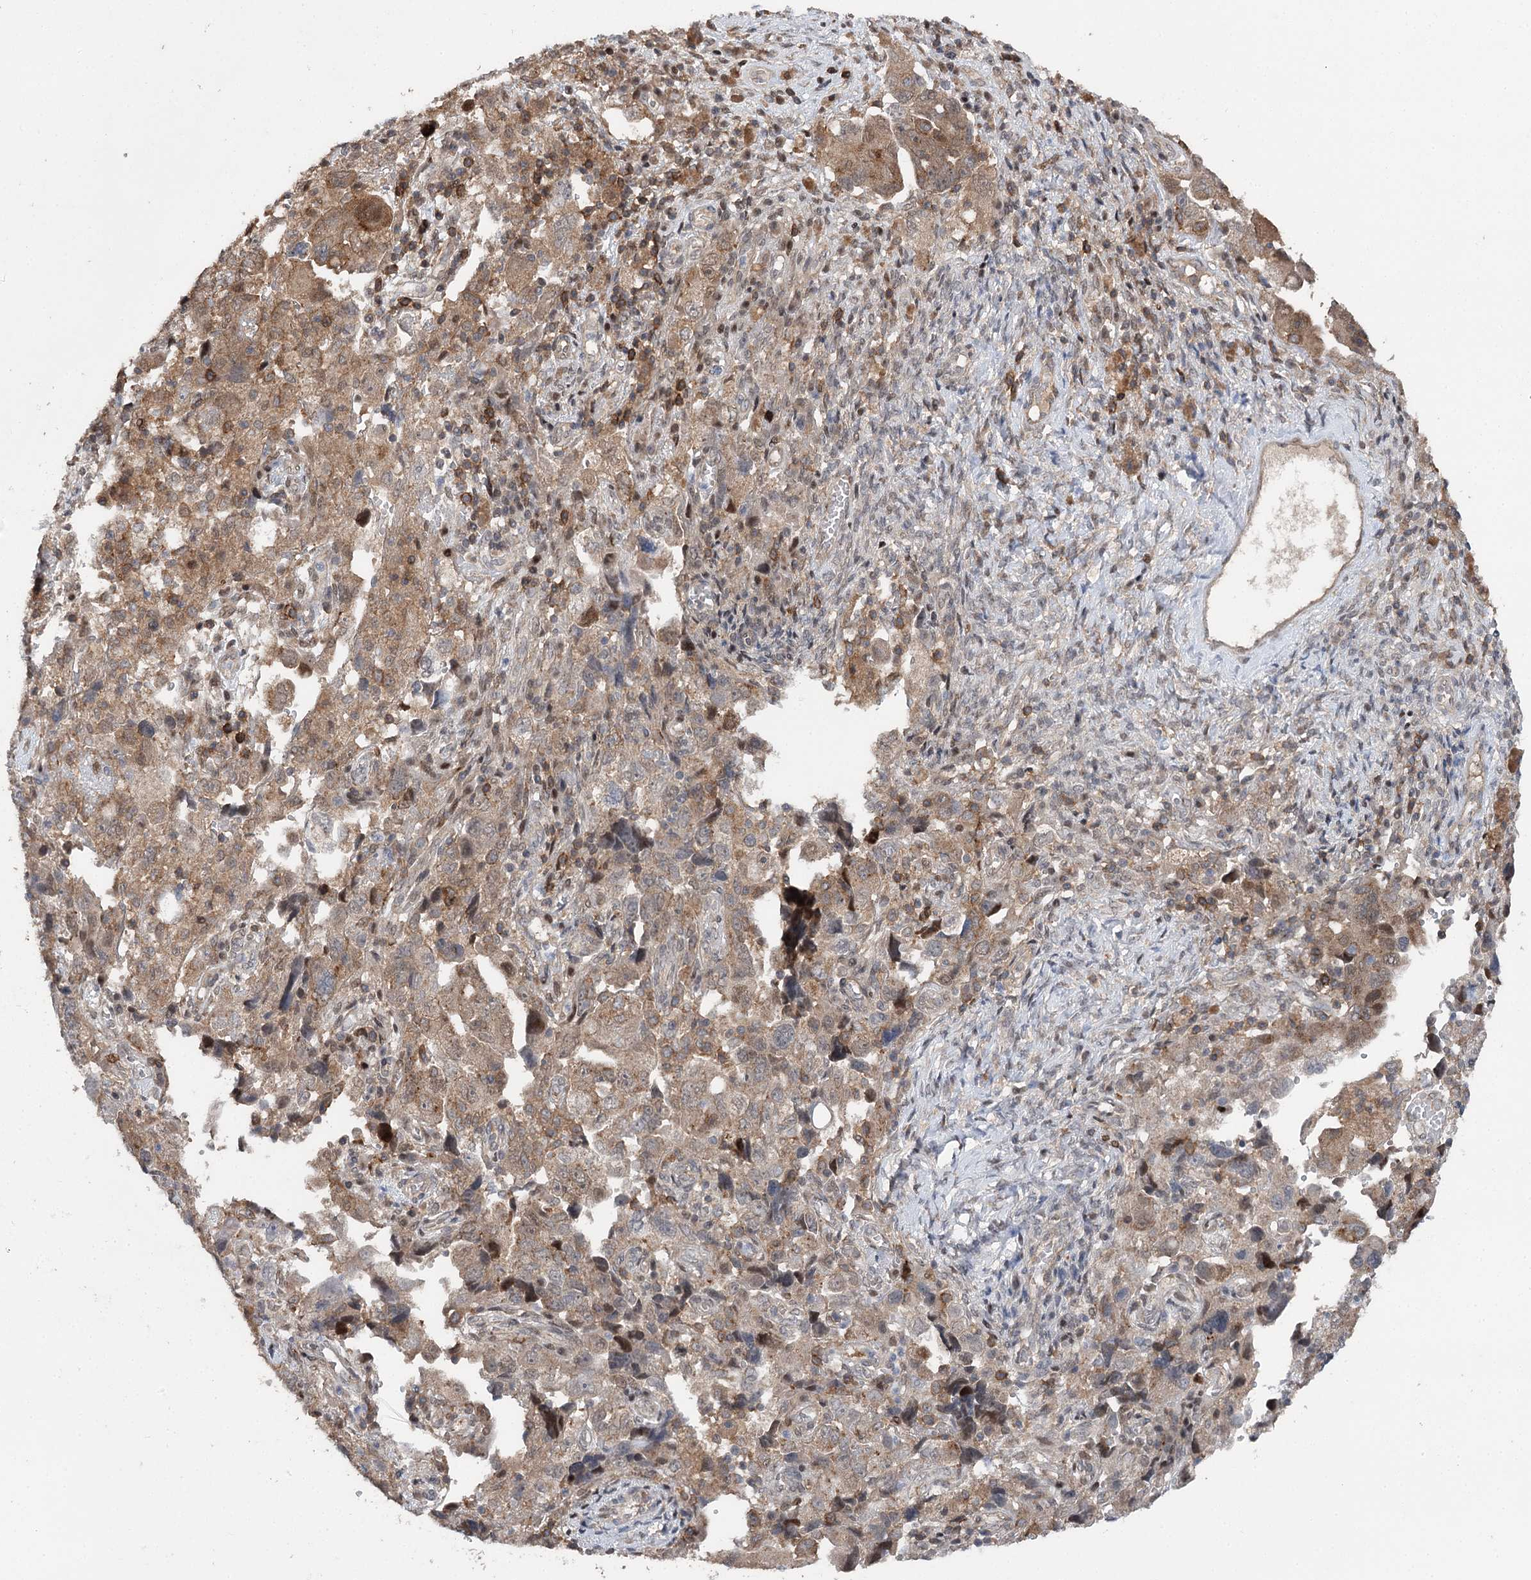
{"staining": {"intensity": "strong", "quantity": "25%-75%", "location": "cytoplasmic/membranous,nuclear"}, "tissue": "ovarian cancer", "cell_type": "Tumor cells", "image_type": "cancer", "snomed": [{"axis": "morphology", "description": "Carcinoma, NOS"}, {"axis": "morphology", "description": "Cystadenocarcinoma, serous, NOS"}, {"axis": "topography", "description": "Ovary"}], "caption": "Tumor cells display strong cytoplasmic/membranous and nuclear staining in approximately 25%-75% of cells in ovarian carcinoma.", "gene": "STX6", "patient": {"sex": "female", "age": 69}}